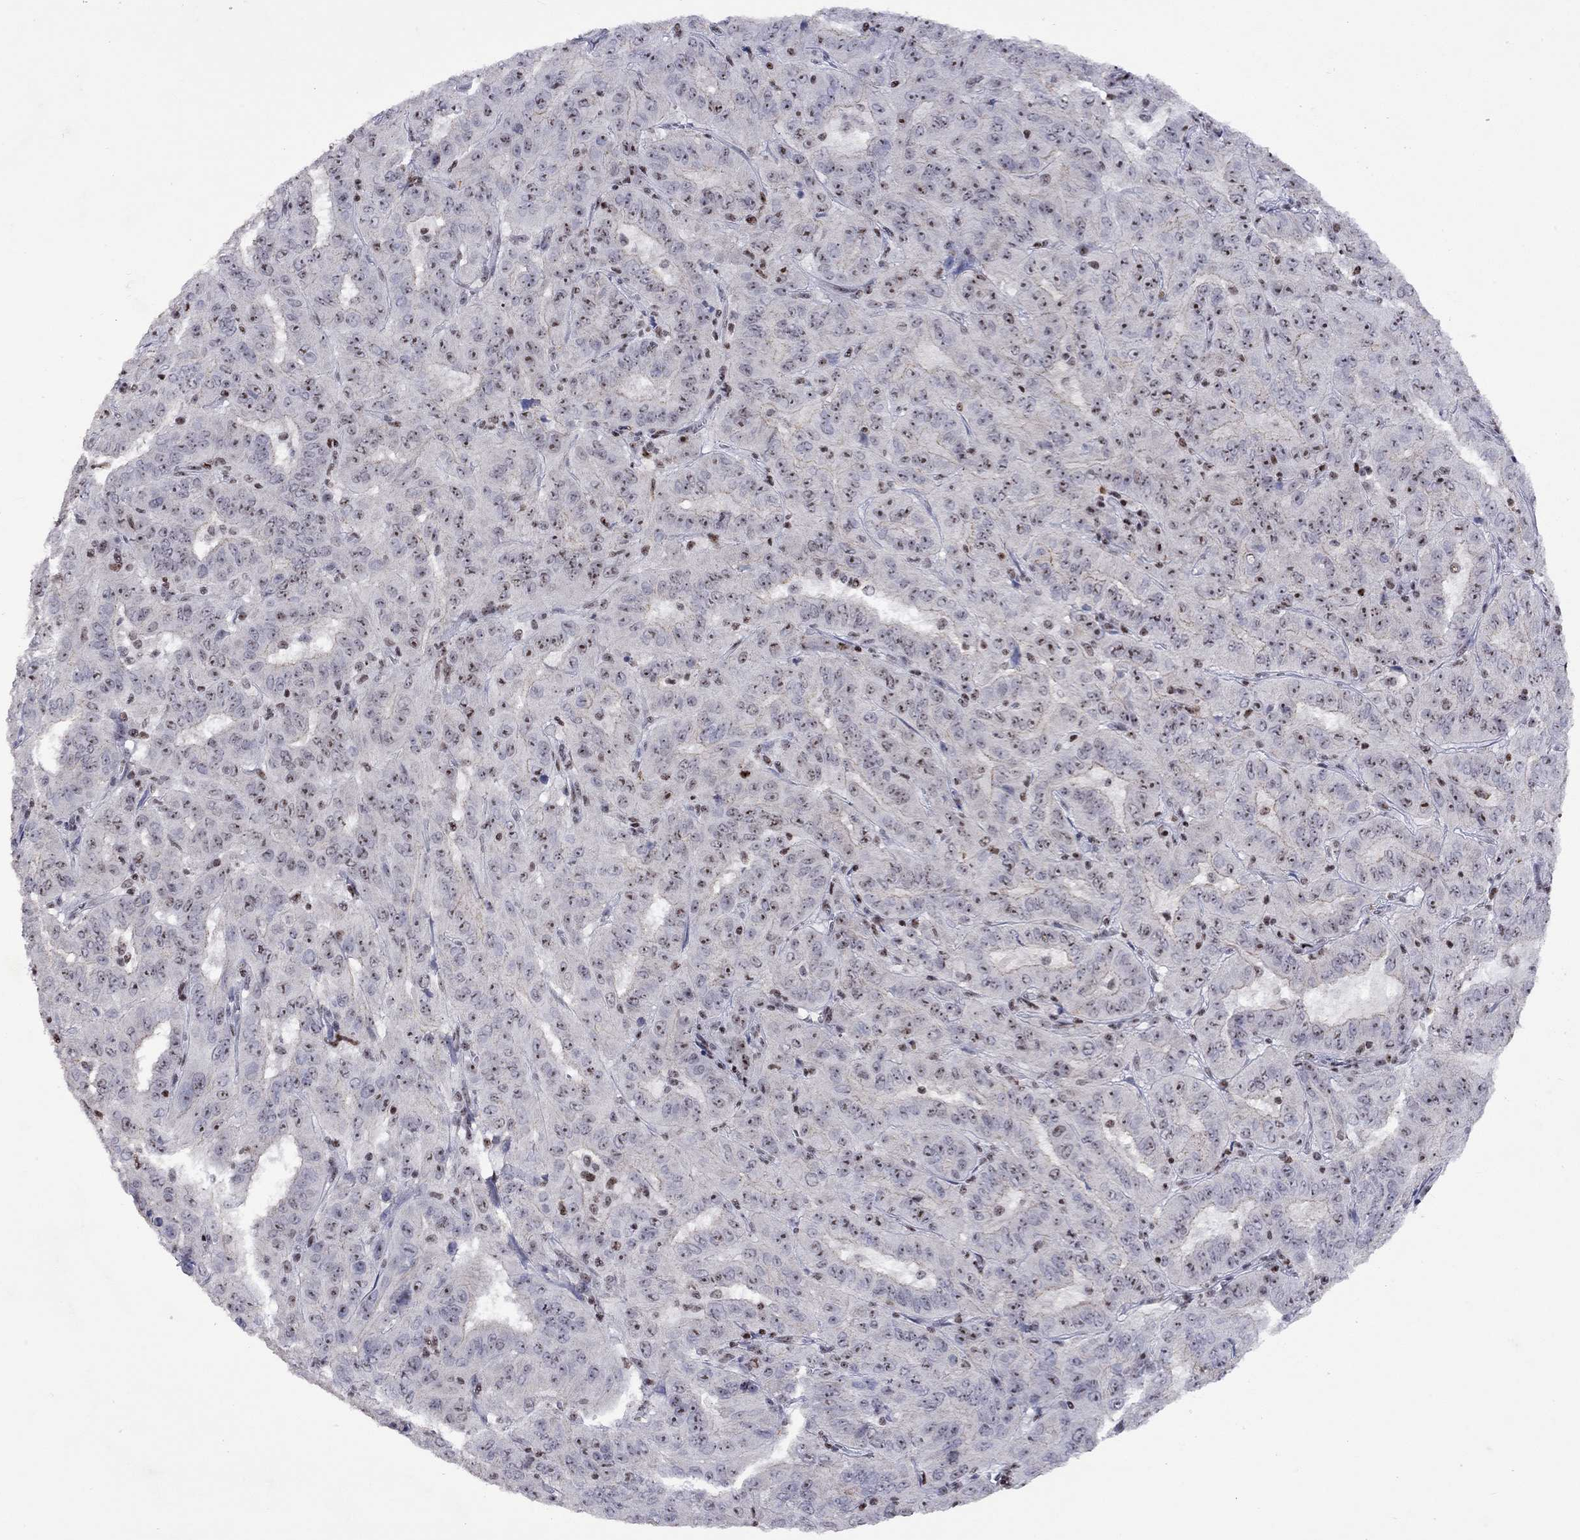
{"staining": {"intensity": "weak", "quantity": "<25%", "location": "nuclear"}, "tissue": "pancreatic cancer", "cell_type": "Tumor cells", "image_type": "cancer", "snomed": [{"axis": "morphology", "description": "Adenocarcinoma, NOS"}, {"axis": "topography", "description": "Pancreas"}], "caption": "Immunohistochemical staining of human pancreatic cancer (adenocarcinoma) exhibits no significant staining in tumor cells.", "gene": "SPOUT1", "patient": {"sex": "male", "age": 63}}